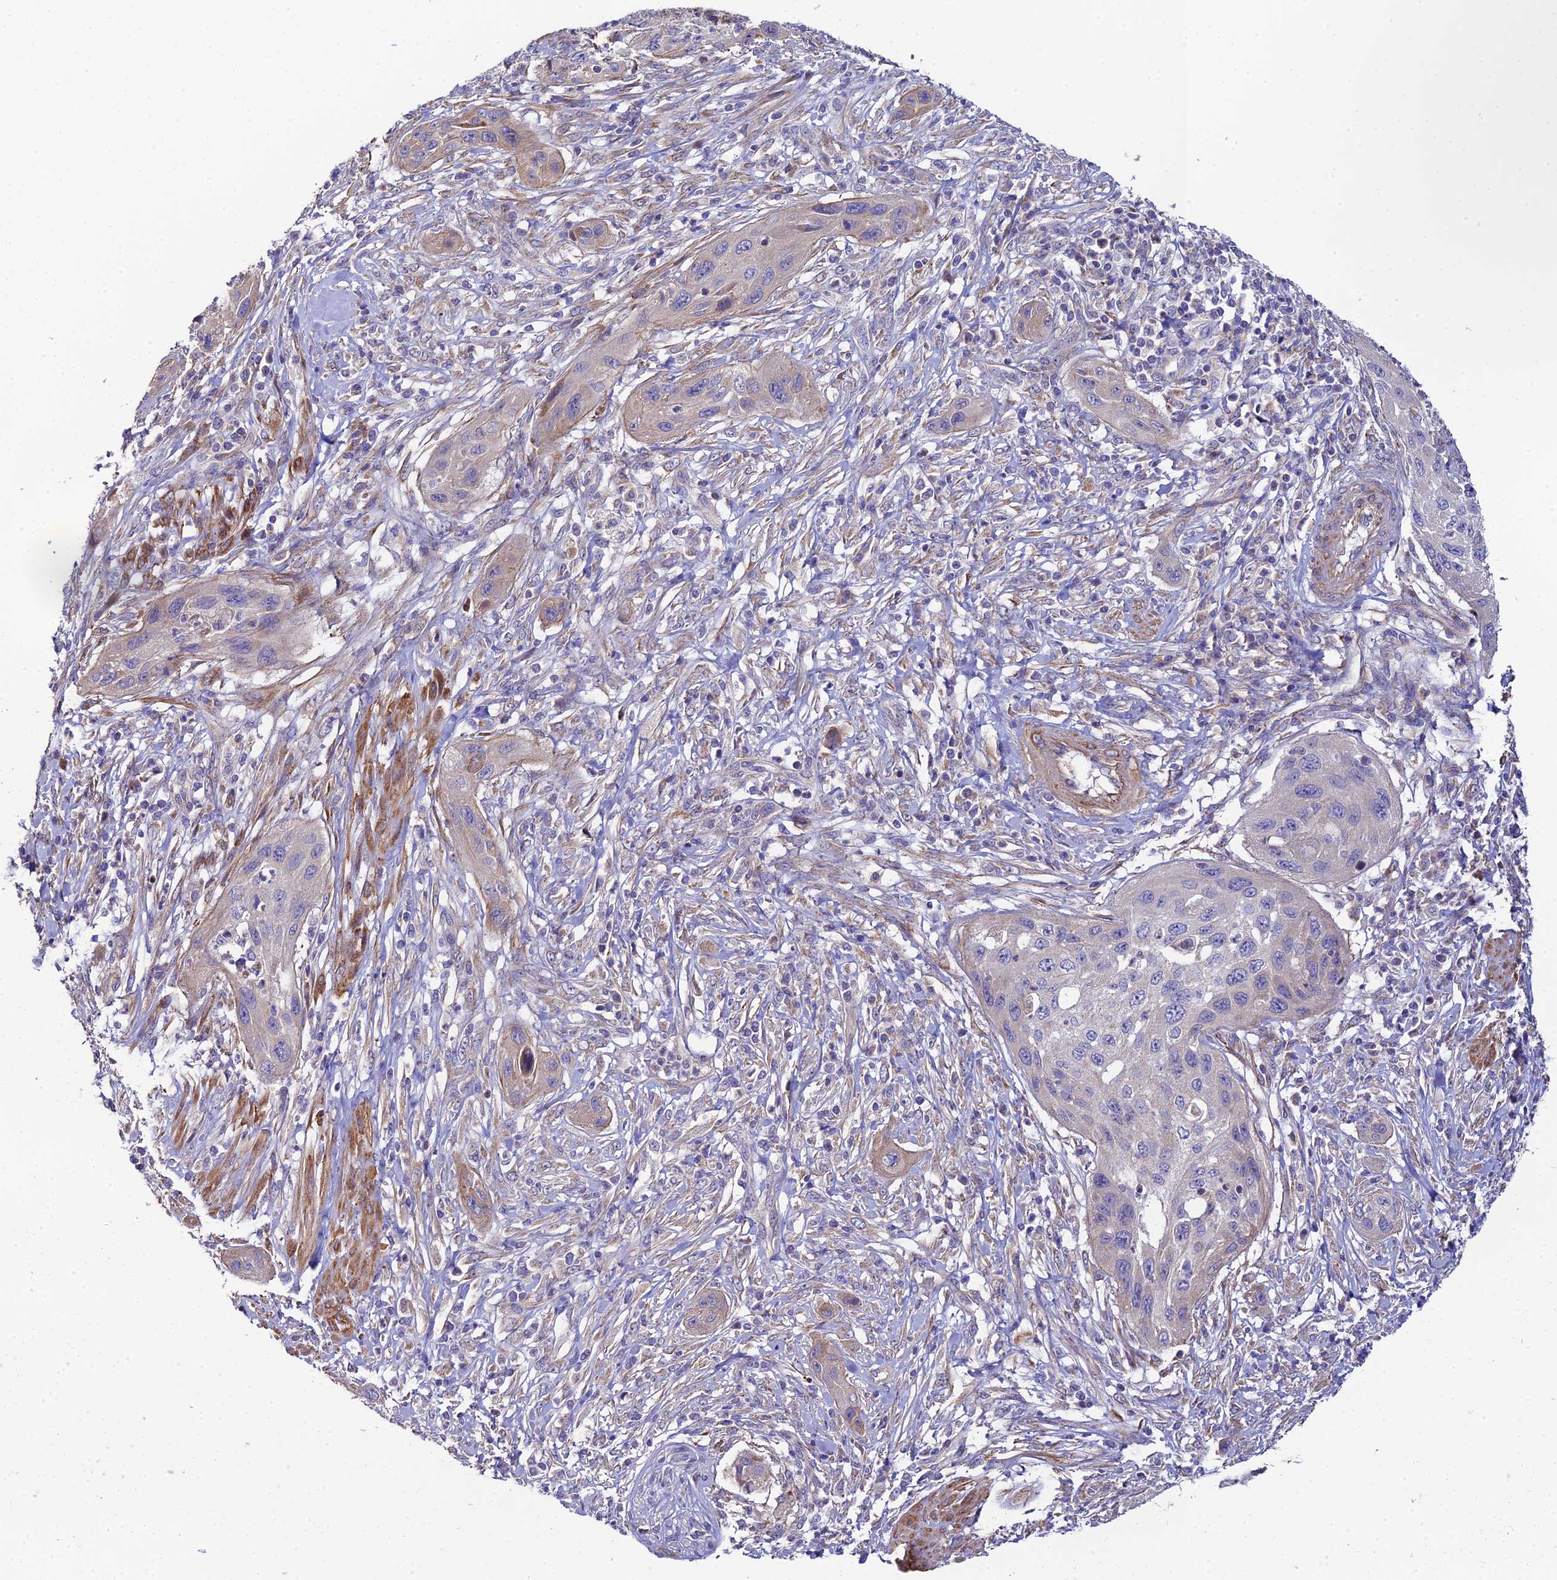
{"staining": {"intensity": "weak", "quantity": "<25%", "location": "cytoplasmic/membranous"}, "tissue": "cervical cancer", "cell_type": "Tumor cells", "image_type": "cancer", "snomed": [{"axis": "morphology", "description": "Squamous cell carcinoma, NOS"}, {"axis": "topography", "description": "Cervix"}], "caption": "A histopathology image of human cervical squamous cell carcinoma is negative for staining in tumor cells. (DAB immunohistochemistry visualized using brightfield microscopy, high magnification).", "gene": "ACOT2", "patient": {"sex": "female", "age": 42}}